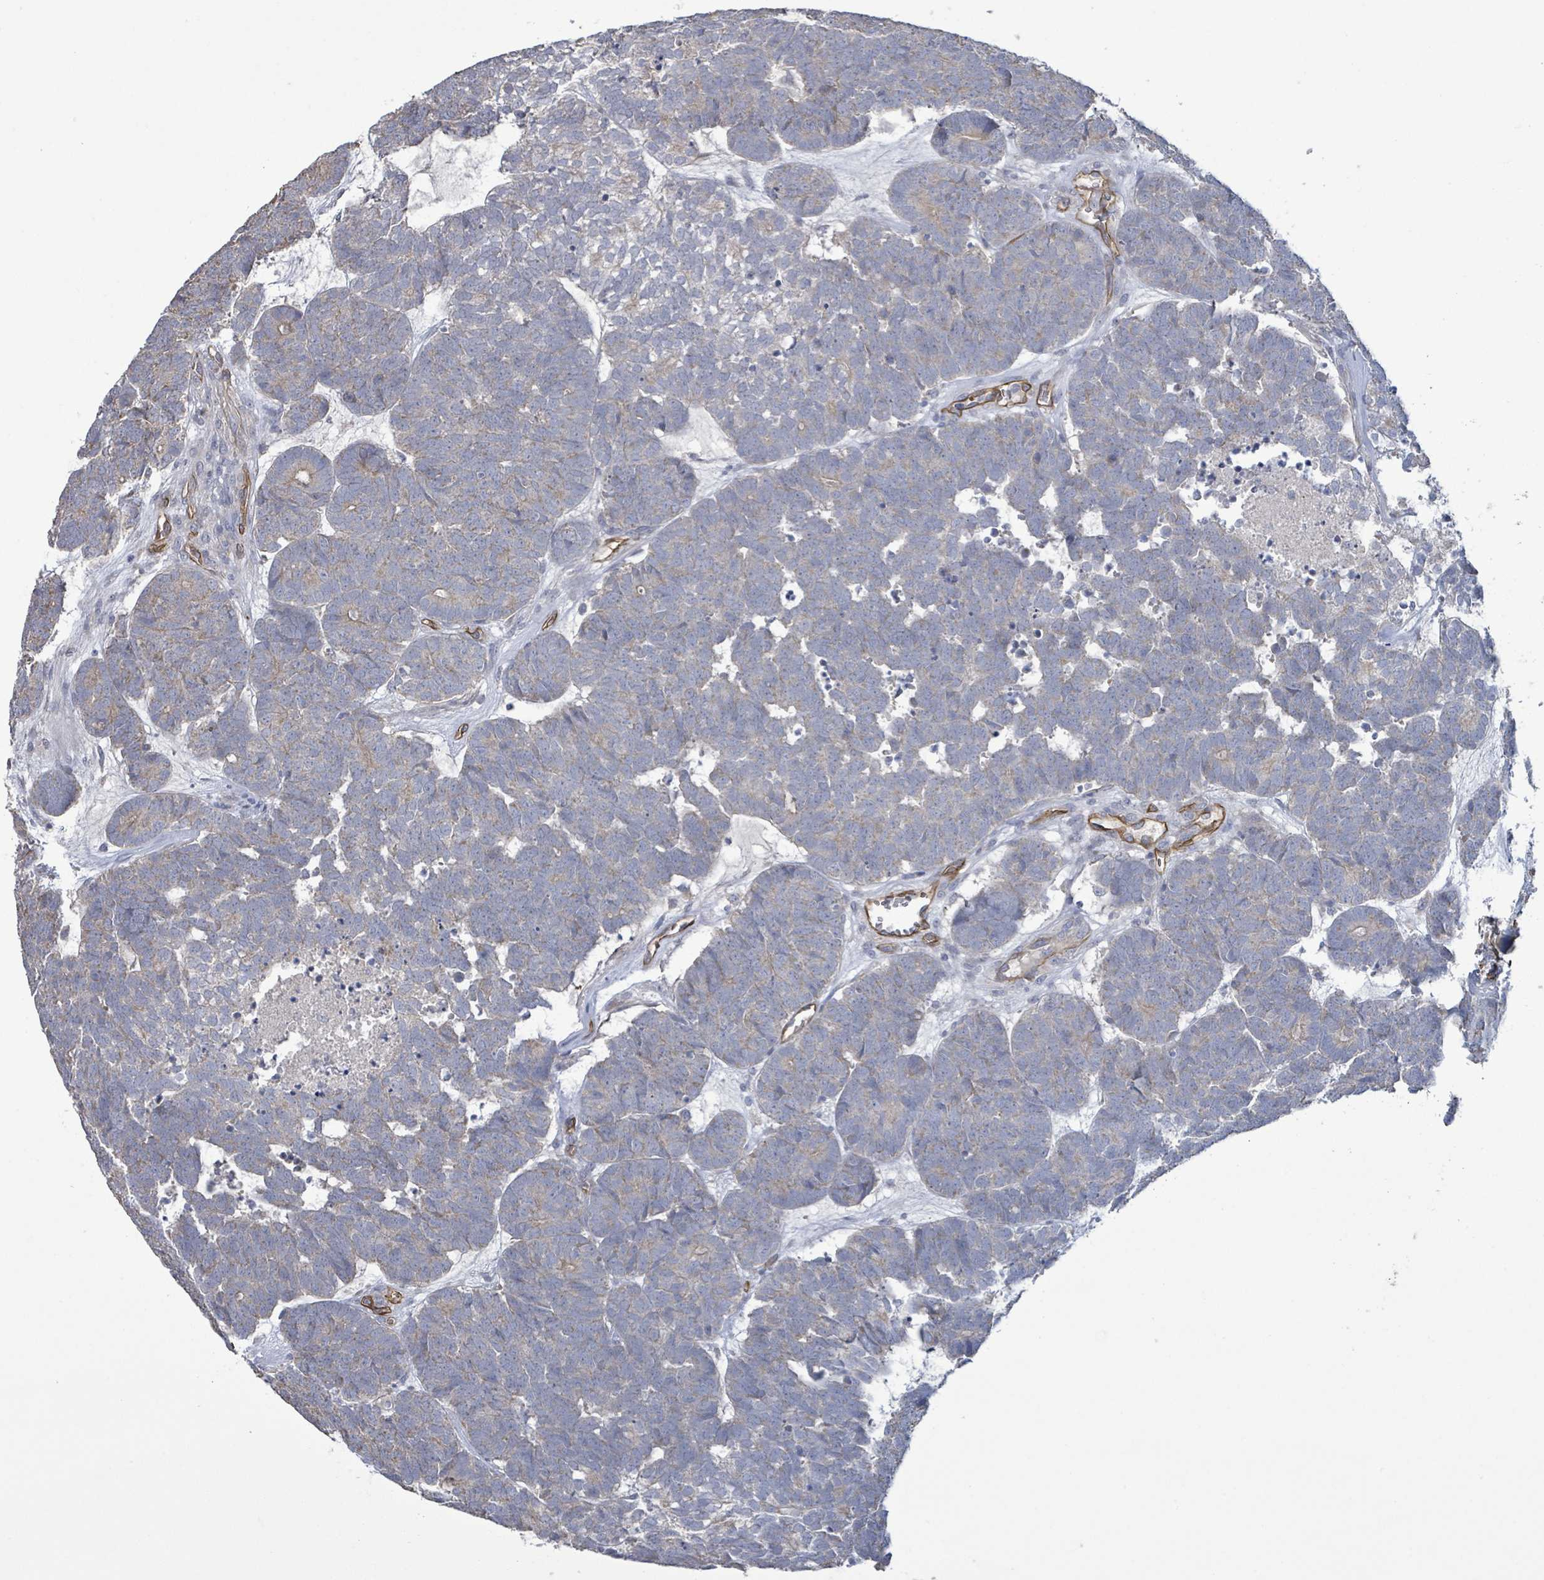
{"staining": {"intensity": "negative", "quantity": "none", "location": "none"}, "tissue": "head and neck cancer", "cell_type": "Tumor cells", "image_type": "cancer", "snomed": [{"axis": "morphology", "description": "Adenocarcinoma, NOS"}, {"axis": "topography", "description": "Head-Neck"}], "caption": "The photomicrograph shows no staining of tumor cells in head and neck cancer (adenocarcinoma).", "gene": "KANK3", "patient": {"sex": "female", "age": 81}}